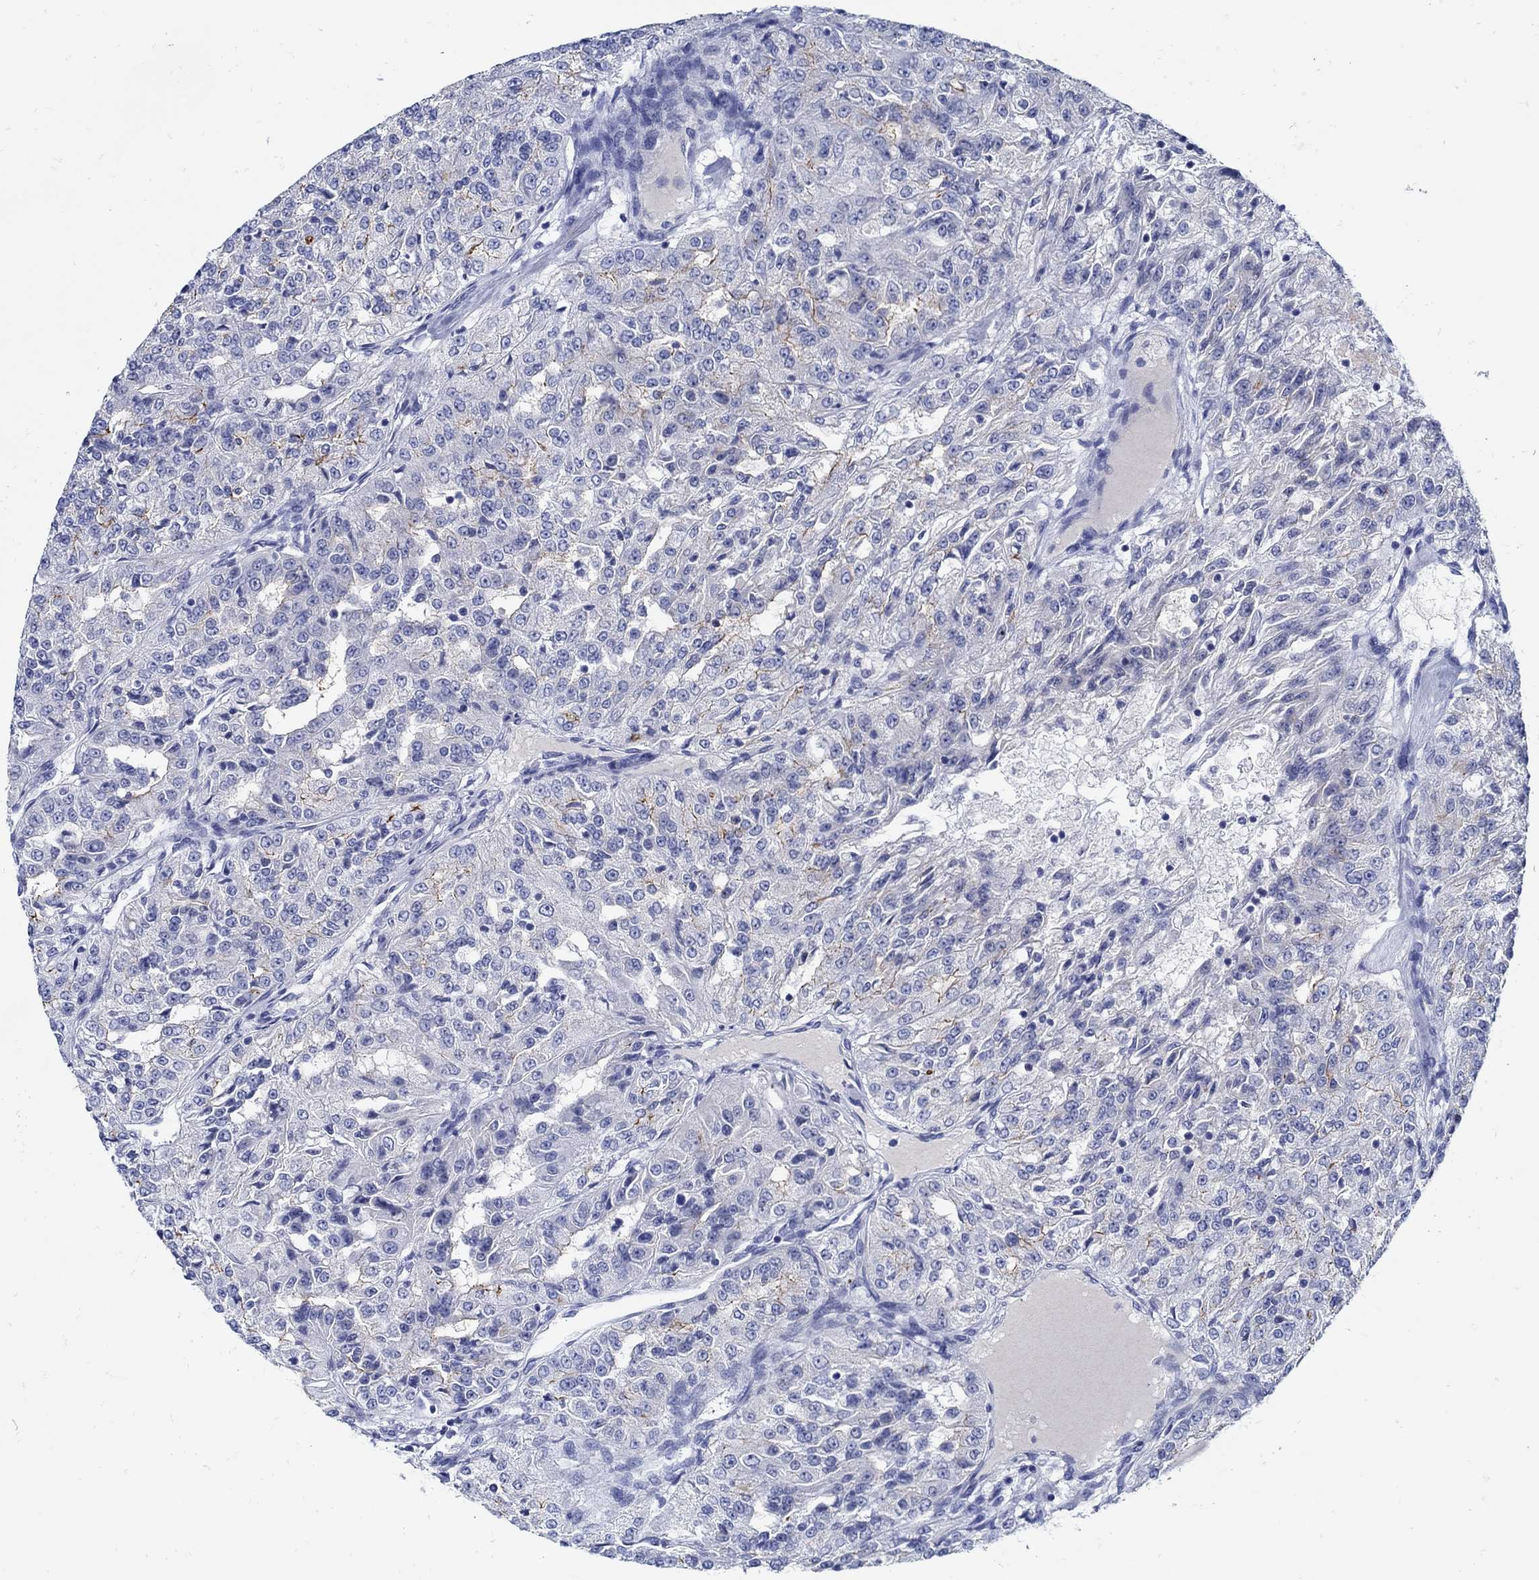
{"staining": {"intensity": "moderate", "quantity": "<25%", "location": "cytoplasmic/membranous"}, "tissue": "renal cancer", "cell_type": "Tumor cells", "image_type": "cancer", "snomed": [{"axis": "morphology", "description": "Adenocarcinoma, NOS"}, {"axis": "topography", "description": "Kidney"}], "caption": "Adenocarcinoma (renal) was stained to show a protein in brown. There is low levels of moderate cytoplasmic/membranous staining in approximately <25% of tumor cells.", "gene": "PAX9", "patient": {"sex": "female", "age": 63}}